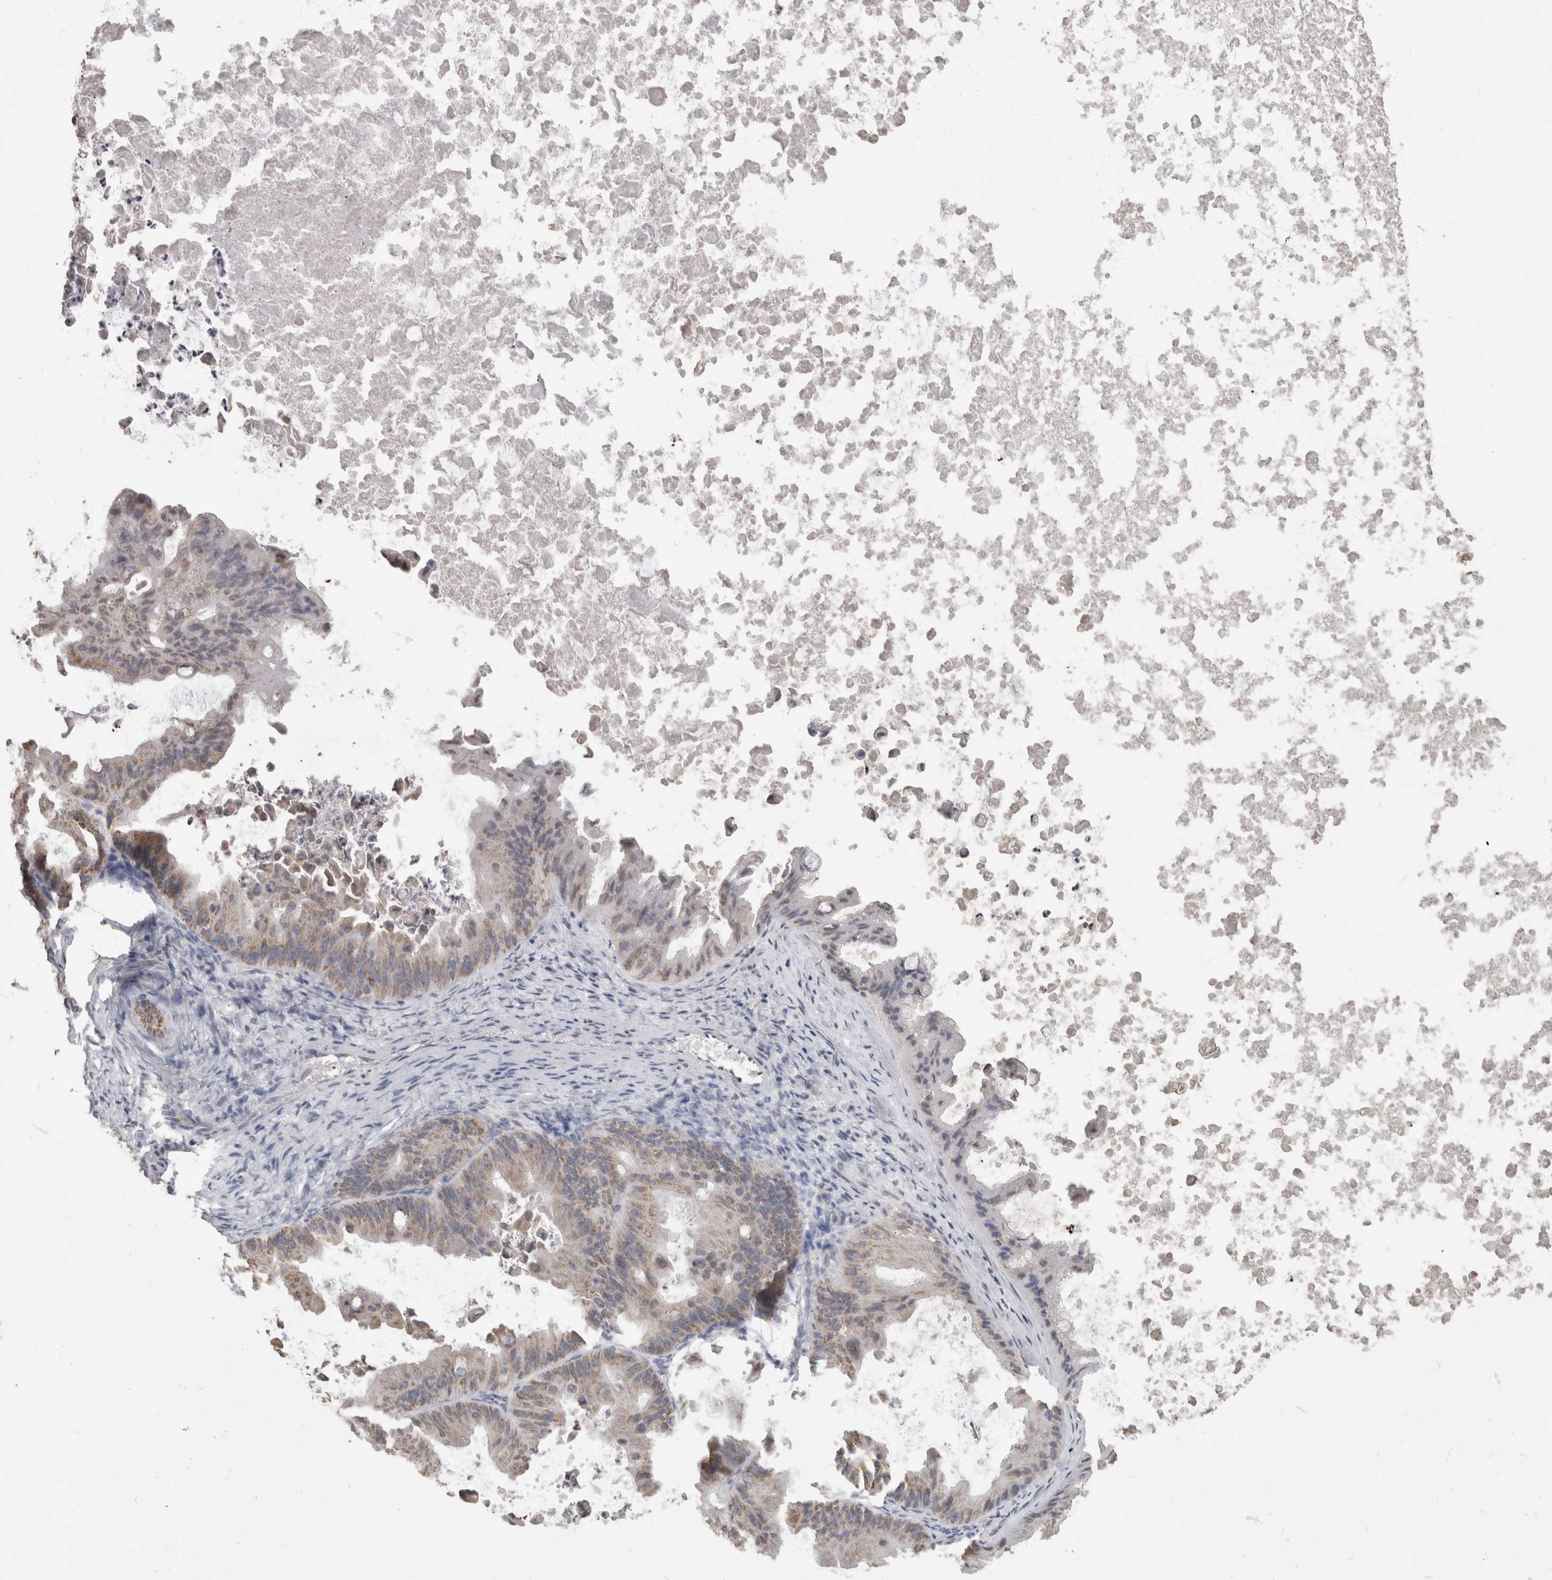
{"staining": {"intensity": "weak", "quantity": "25%-75%", "location": "cytoplasmic/membranous"}, "tissue": "ovarian cancer", "cell_type": "Tumor cells", "image_type": "cancer", "snomed": [{"axis": "morphology", "description": "Cystadenocarcinoma, mucinous, NOS"}, {"axis": "topography", "description": "Ovary"}], "caption": "This photomicrograph reveals mucinous cystadenocarcinoma (ovarian) stained with immunohistochemistry to label a protein in brown. The cytoplasmic/membranous of tumor cells show weak positivity for the protein. Nuclei are counter-stained blue.", "gene": "NOMO1", "patient": {"sex": "female", "age": 37}}